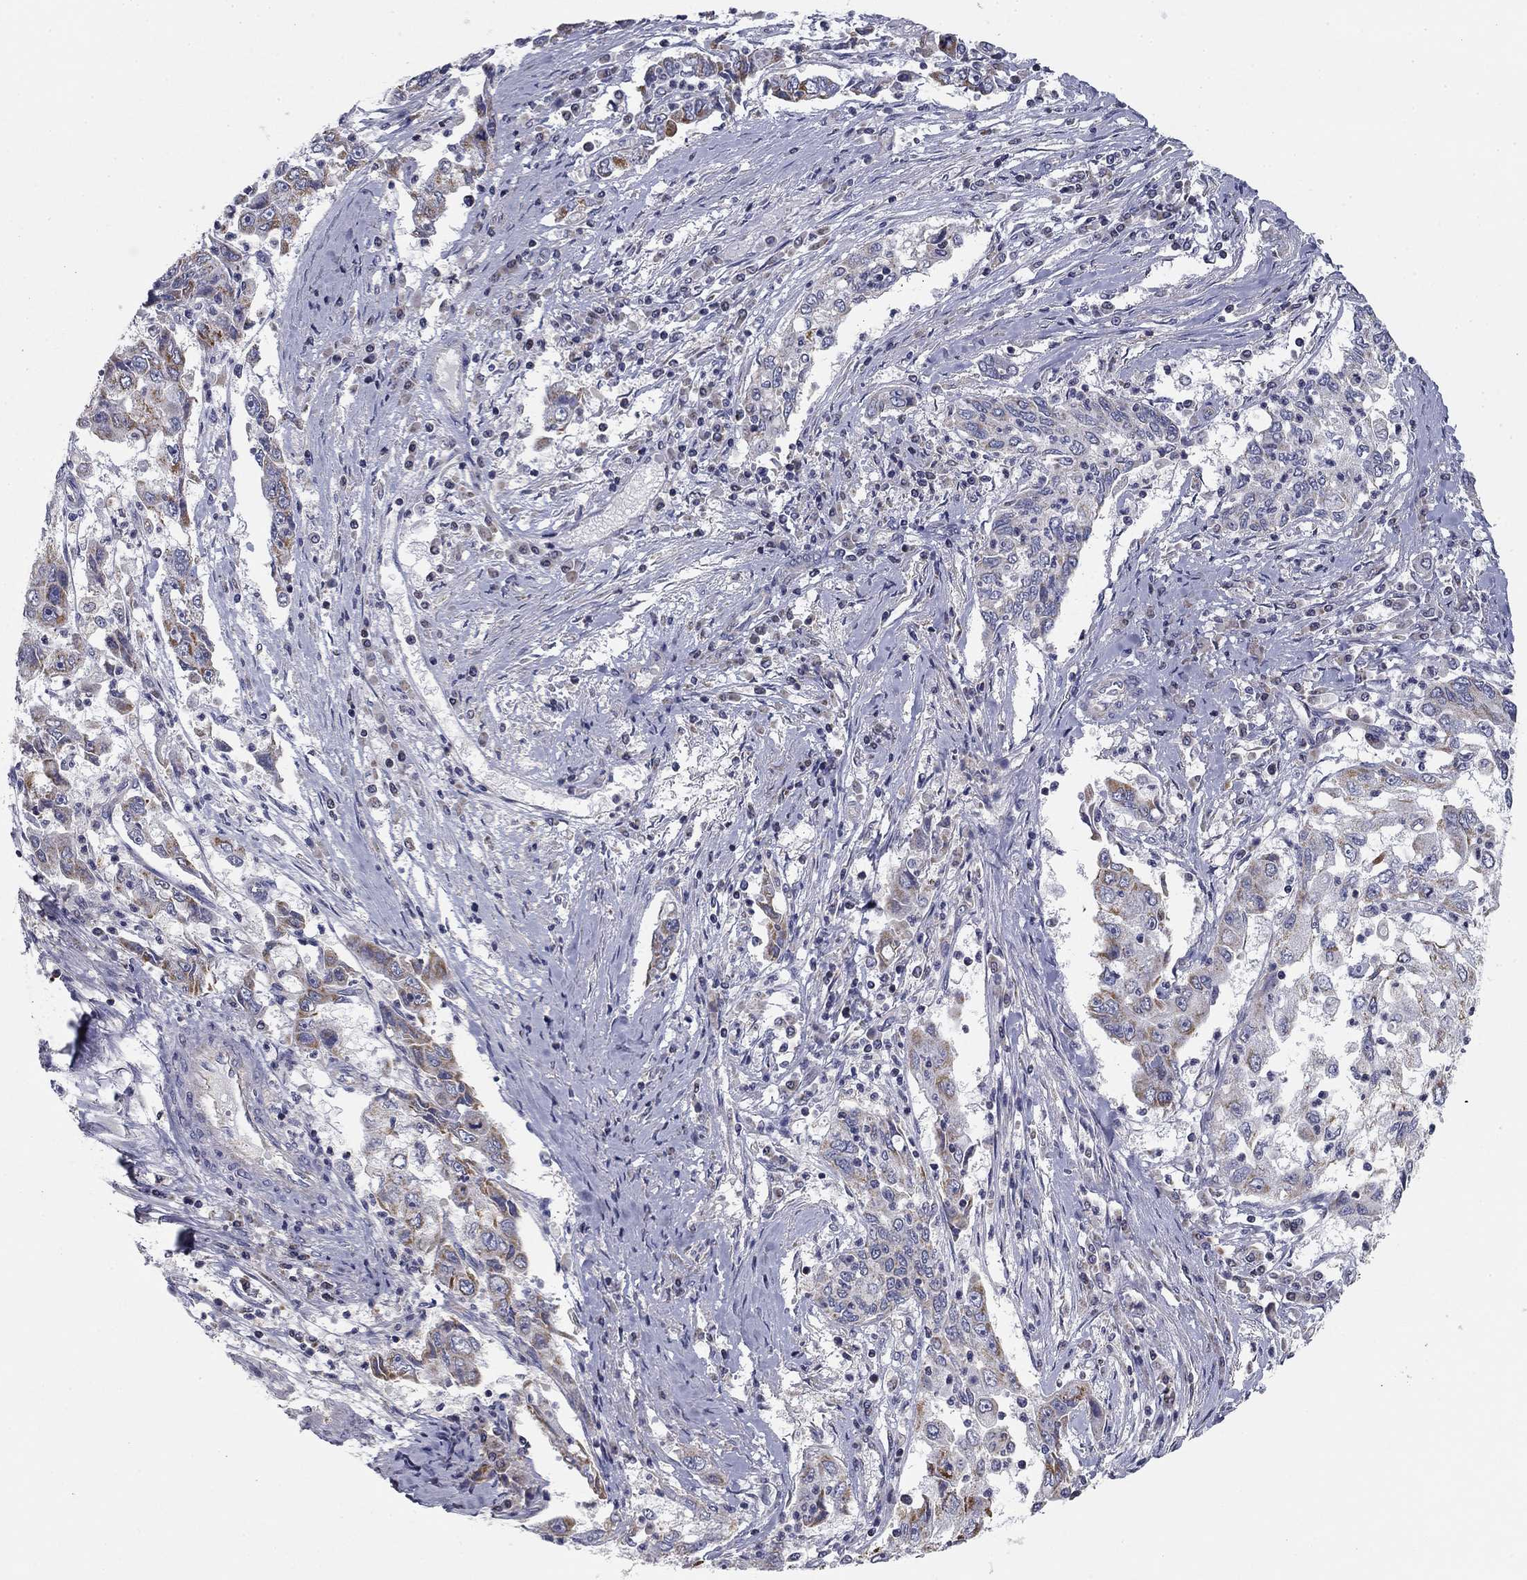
{"staining": {"intensity": "moderate", "quantity": "<25%", "location": "cytoplasmic/membranous"}, "tissue": "cervical cancer", "cell_type": "Tumor cells", "image_type": "cancer", "snomed": [{"axis": "morphology", "description": "Squamous cell carcinoma, NOS"}, {"axis": "topography", "description": "Cervix"}], "caption": "A high-resolution image shows IHC staining of cervical cancer, which reveals moderate cytoplasmic/membranous positivity in approximately <25% of tumor cells.", "gene": "SLC2A9", "patient": {"sex": "female", "age": 36}}